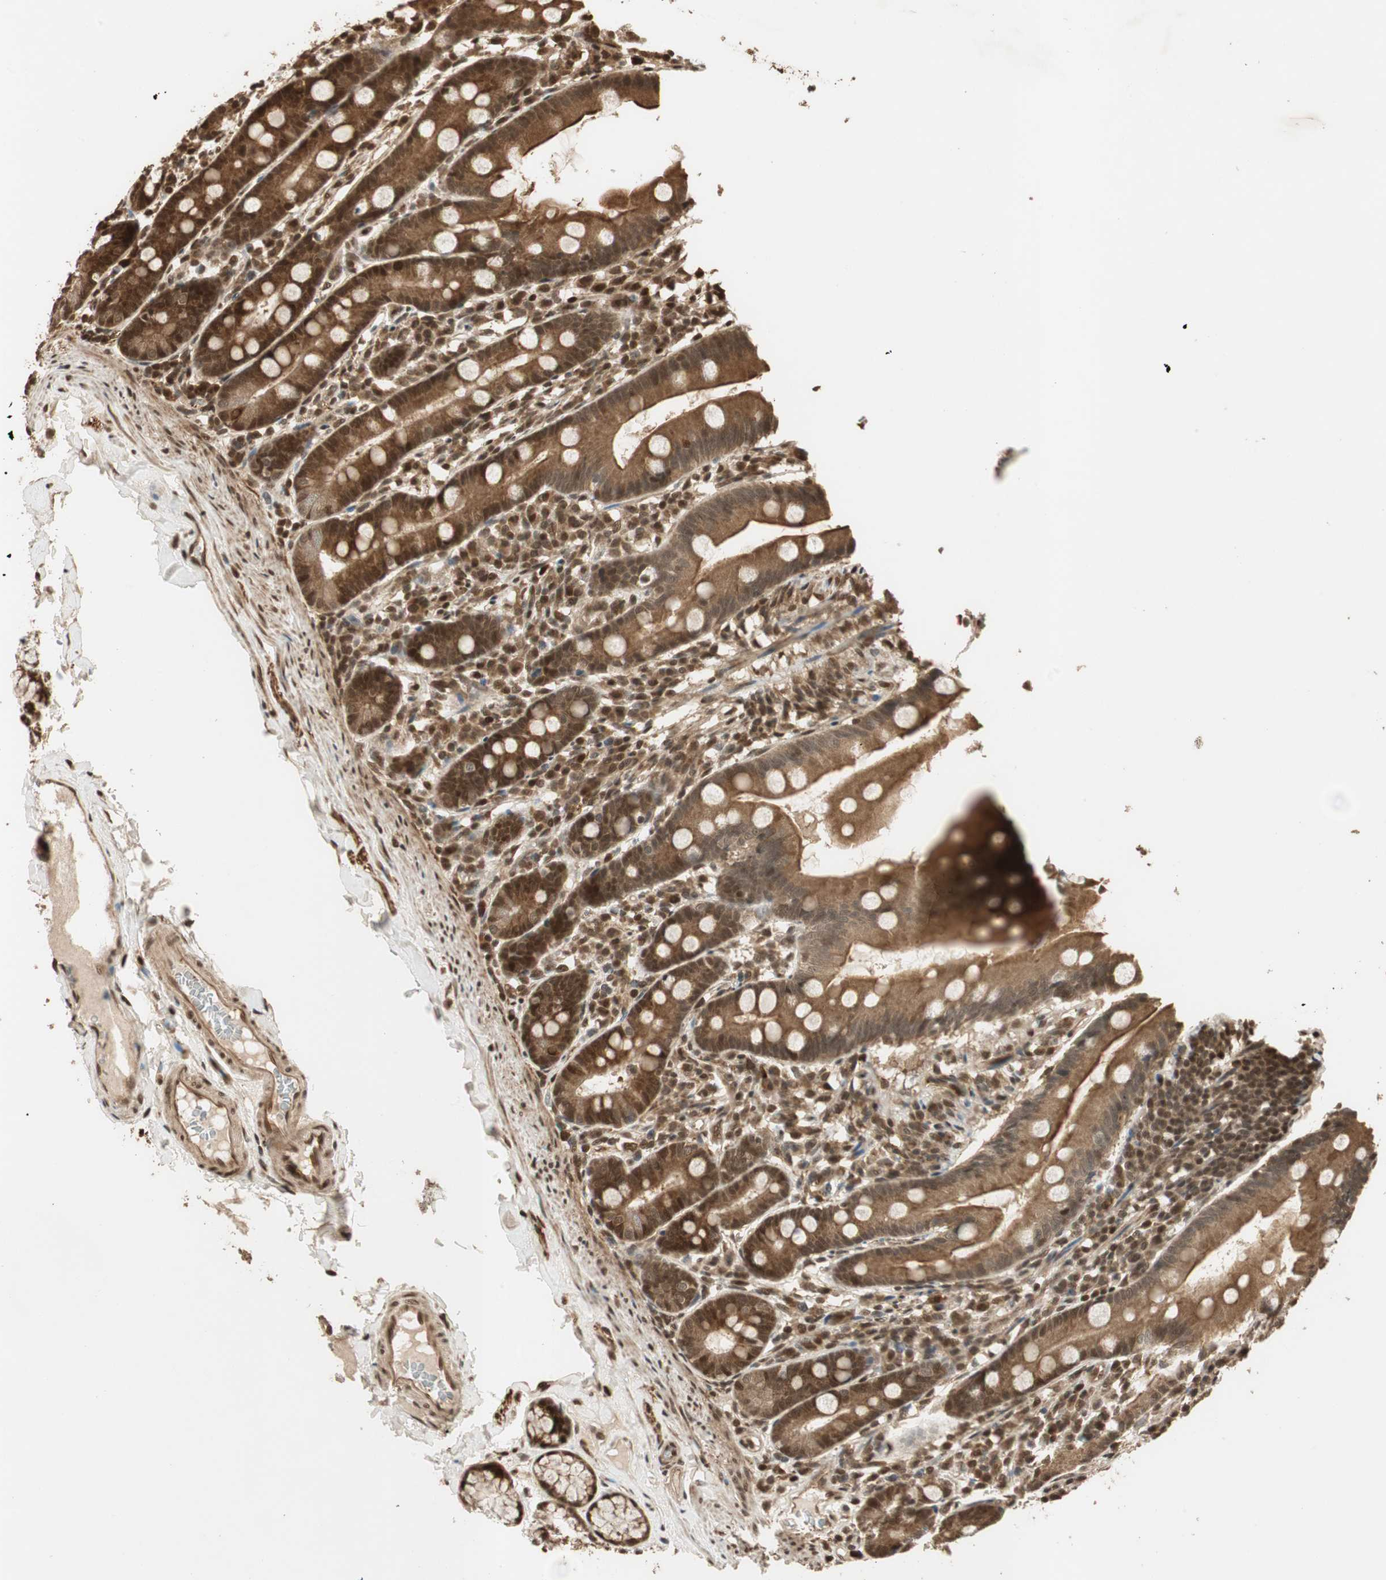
{"staining": {"intensity": "strong", "quantity": ">75%", "location": "cytoplasmic/membranous,nuclear"}, "tissue": "duodenum", "cell_type": "Glandular cells", "image_type": "normal", "snomed": [{"axis": "morphology", "description": "Normal tissue, NOS"}, {"axis": "topography", "description": "Duodenum"}], "caption": "IHC histopathology image of benign duodenum stained for a protein (brown), which demonstrates high levels of strong cytoplasmic/membranous,nuclear expression in approximately >75% of glandular cells.", "gene": "RPA3", "patient": {"sex": "male", "age": 50}}